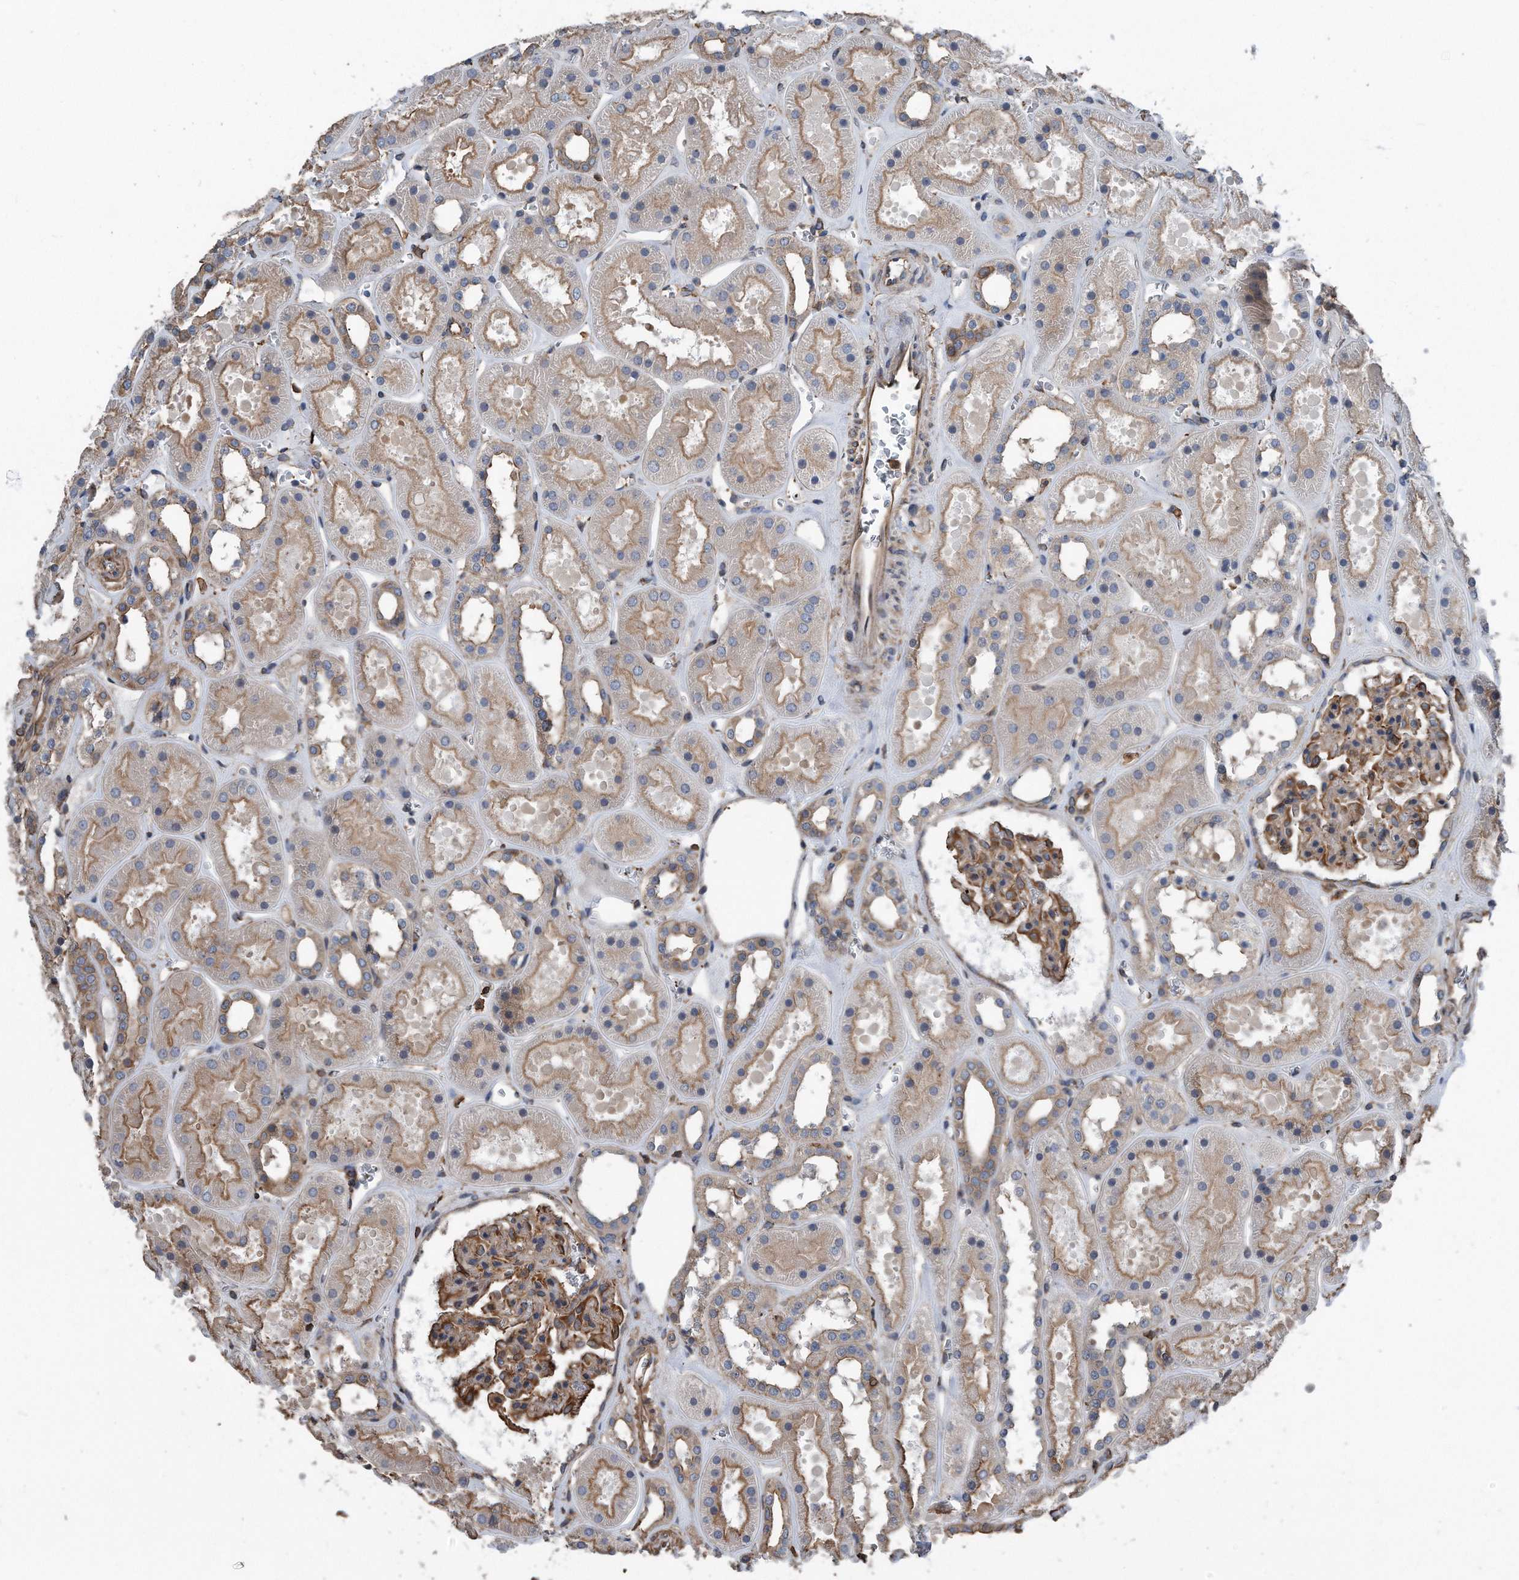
{"staining": {"intensity": "strong", "quantity": ">75%", "location": "cytoplasmic/membranous"}, "tissue": "kidney", "cell_type": "Cells in glomeruli", "image_type": "normal", "snomed": [{"axis": "morphology", "description": "Normal tissue, NOS"}, {"axis": "topography", "description": "Kidney"}], "caption": "Immunohistochemistry (IHC) micrograph of unremarkable kidney stained for a protein (brown), which shows high levels of strong cytoplasmic/membranous staining in approximately >75% of cells in glomeruli.", "gene": "RSPO3", "patient": {"sex": "female", "age": 41}}